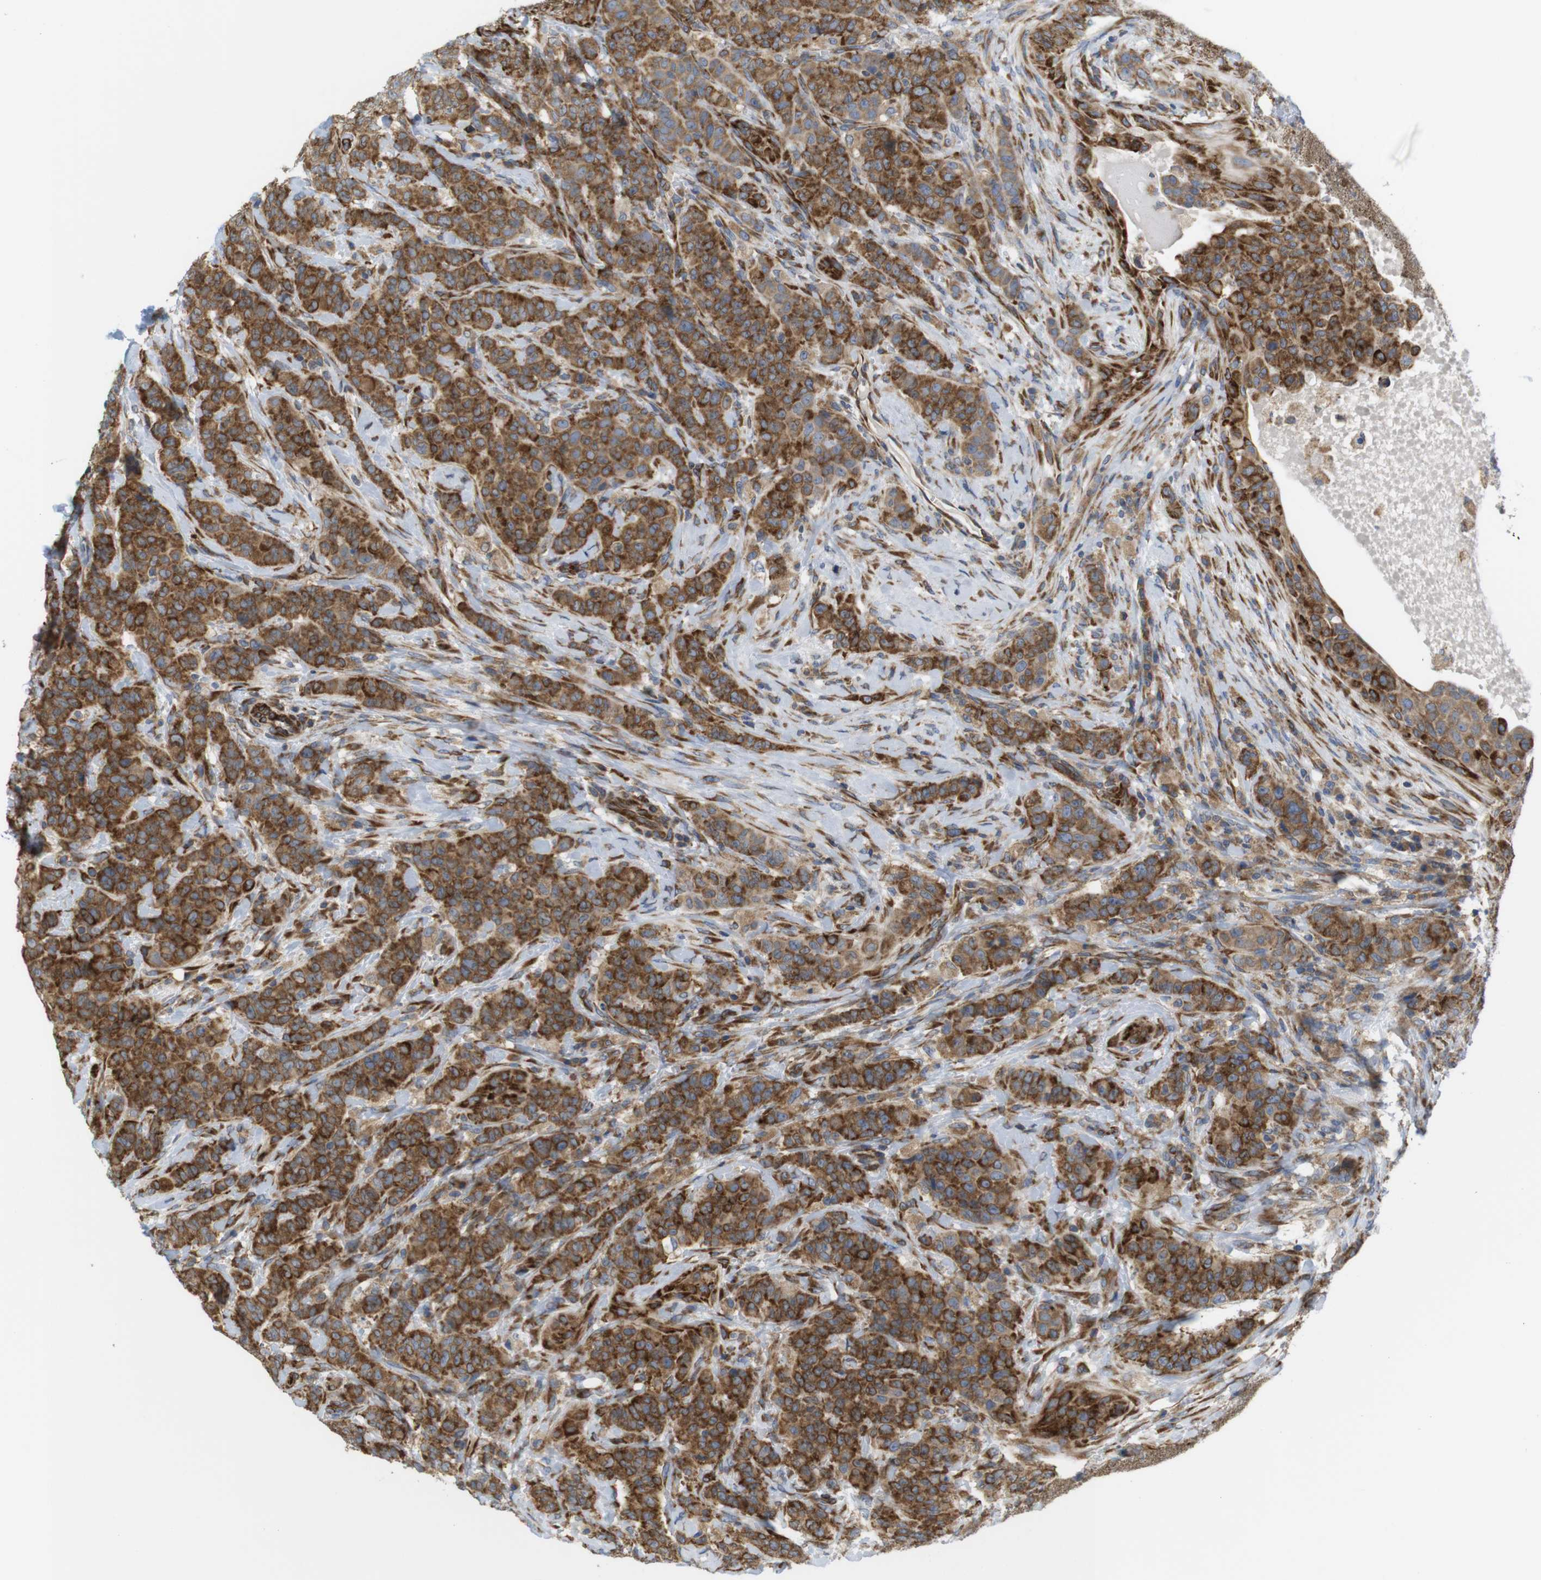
{"staining": {"intensity": "strong", "quantity": ">75%", "location": "cytoplasmic/membranous"}, "tissue": "breast cancer", "cell_type": "Tumor cells", "image_type": "cancer", "snomed": [{"axis": "morphology", "description": "Normal tissue, NOS"}, {"axis": "morphology", "description": "Duct carcinoma"}, {"axis": "topography", "description": "Breast"}], "caption": "Immunohistochemistry (IHC) of human breast intraductal carcinoma demonstrates high levels of strong cytoplasmic/membranous staining in approximately >75% of tumor cells. The protein of interest is stained brown, and the nuclei are stained in blue (DAB IHC with brightfield microscopy, high magnification).", "gene": "PCNX2", "patient": {"sex": "female", "age": 40}}